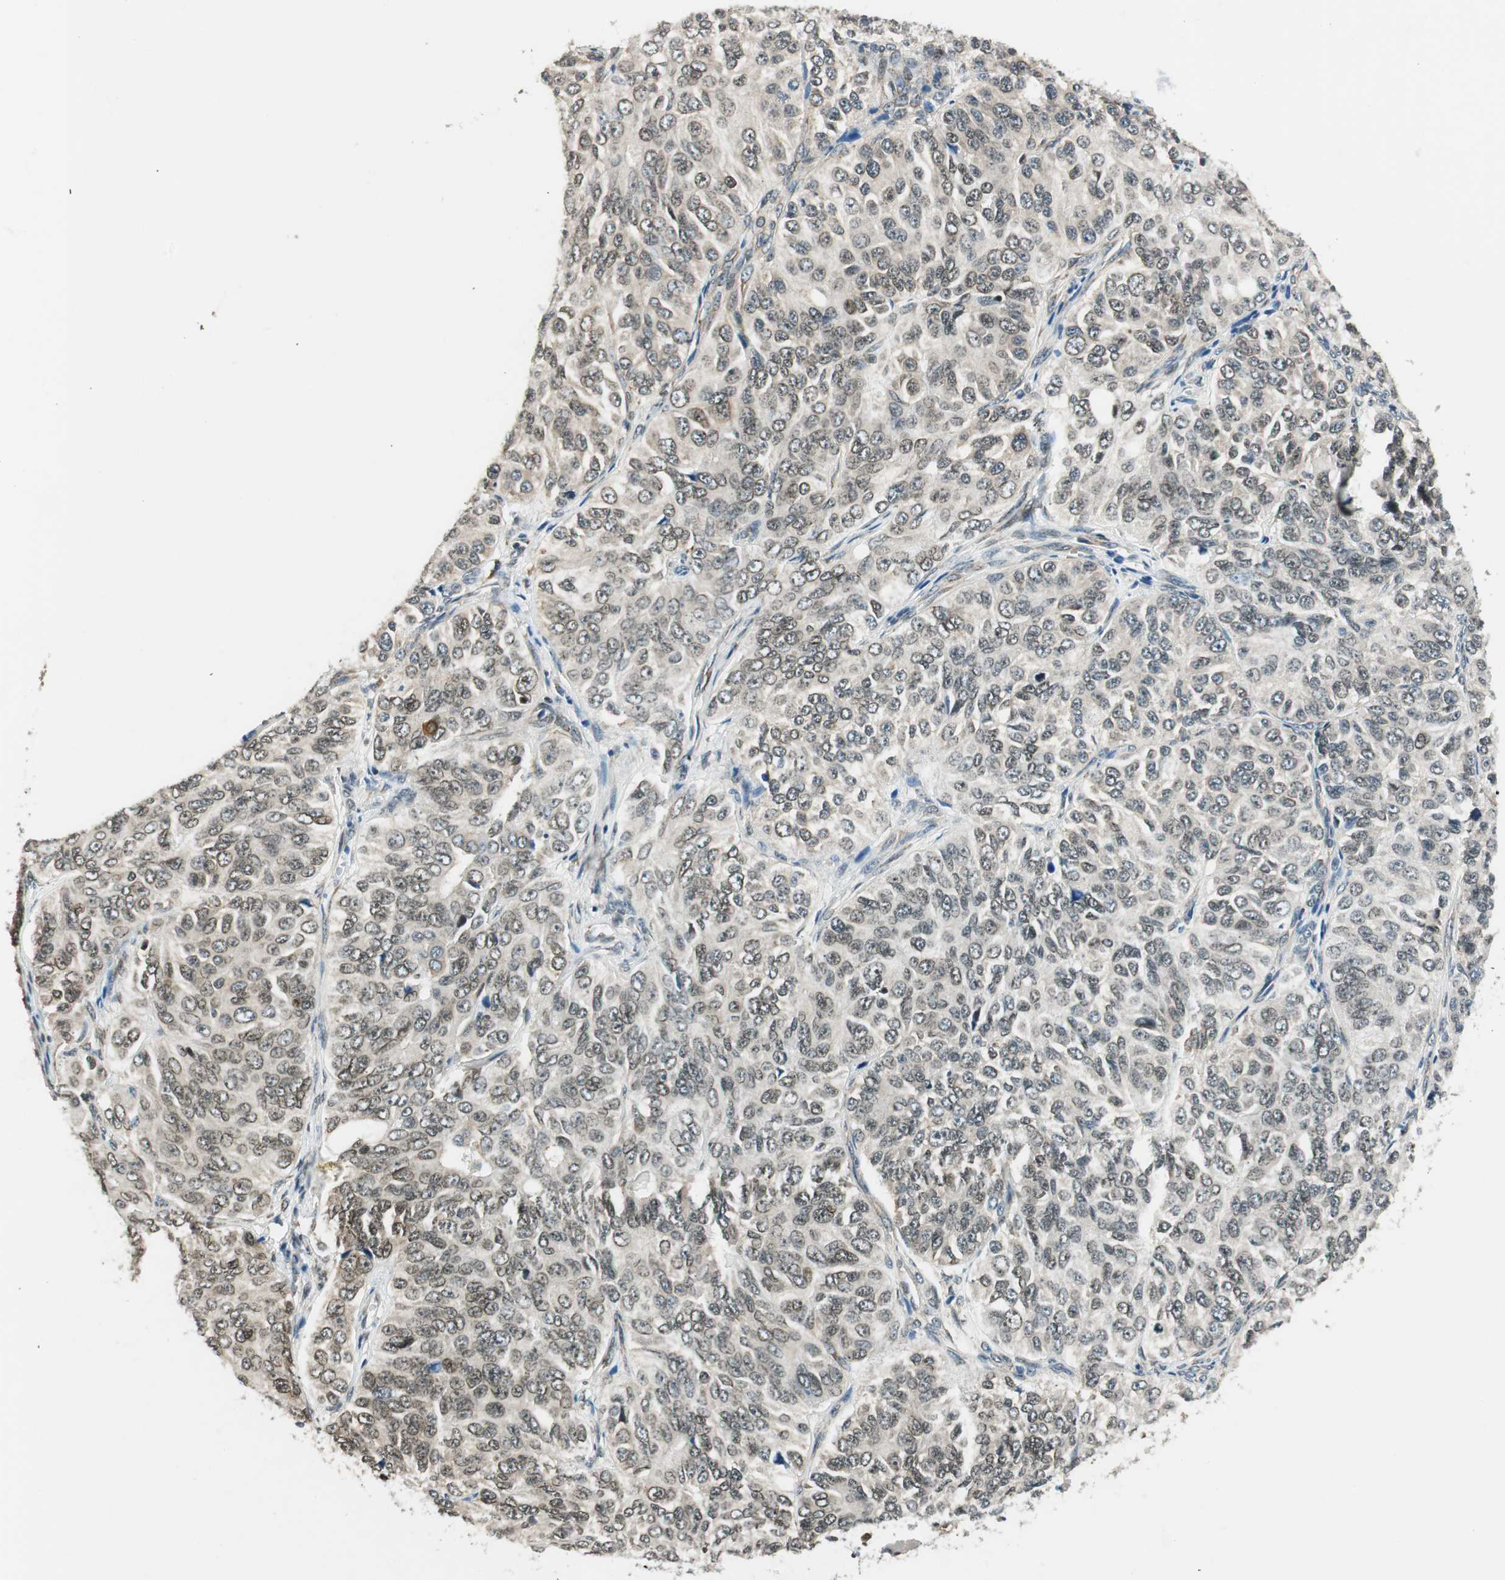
{"staining": {"intensity": "weak", "quantity": "25%-75%", "location": "nuclear"}, "tissue": "ovarian cancer", "cell_type": "Tumor cells", "image_type": "cancer", "snomed": [{"axis": "morphology", "description": "Carcinoma, endometroid"}, {"axis": "topography", "description": "Ovary"}], "caption": "Immunohistochemical staining of ovarian cancer exhibits weak nuclear protein expression in approximately 25%-75% of tumor cells.", "gene": "RING1", "patient": {"sex": "female", "age": 51}}